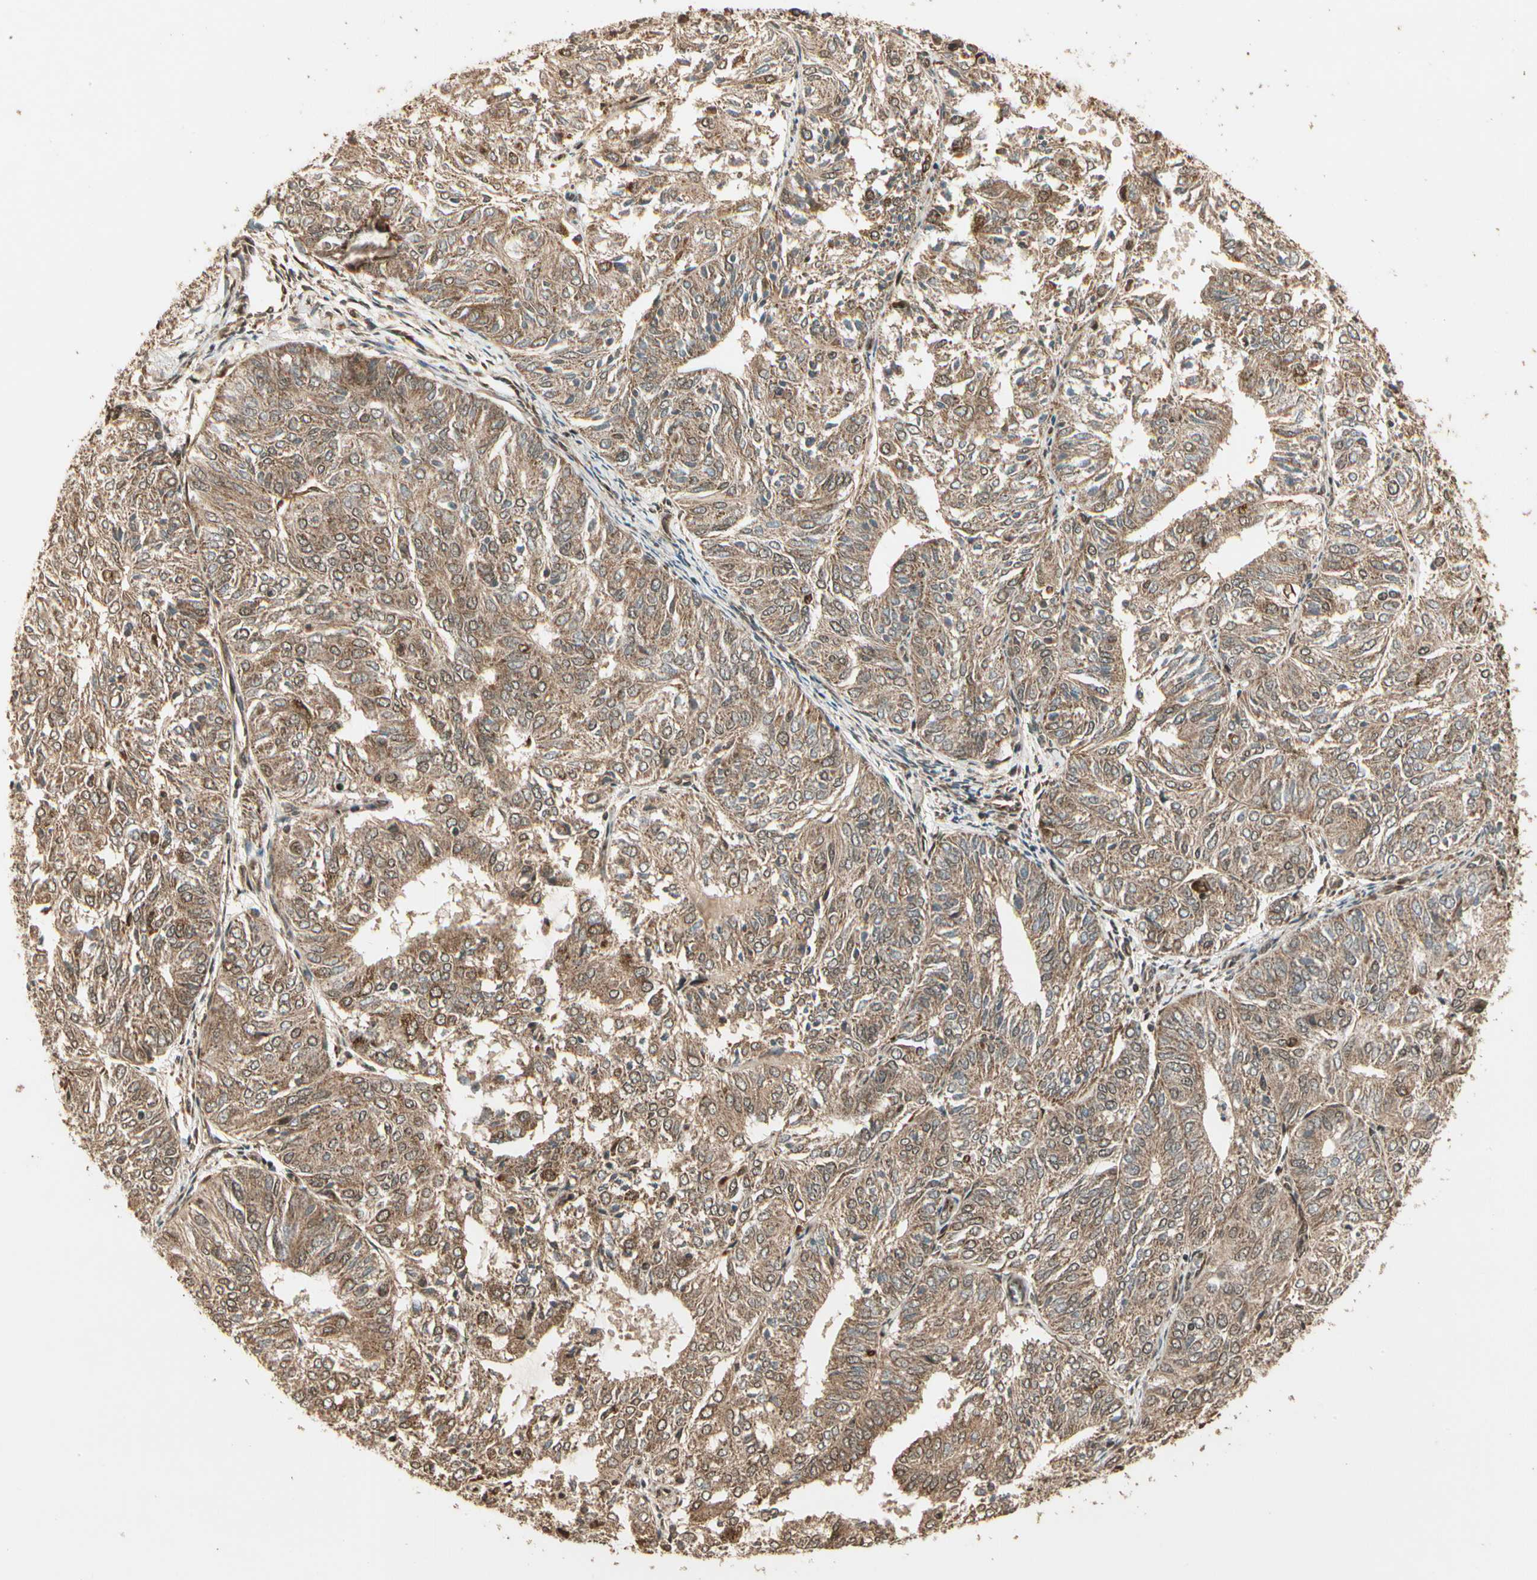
{"staining": {"intensity": "moderate", "quantity": ">75%", "location": "cytoplasmic/membranous"}, "tissue": "endometrial cancer", "cell_type": "Tumor cells", "image_type": "cancer", "snomed": [{"axis": "morphology", "description": "Adenocarcinoma, NOS"}, {"axis": "topography", "description": "Uterus"}], "caption": "Immunohistochemistry (IHC) image of neoplastic tissue: endometrial cancer (adenocarcinoma) stained using immunohistochemistry (IHC) displays medium levels of moderate protein expression localized specifically in the cytoplasmic/membranous of tumor cells, appearing as a cytoplasmic/membranous brown color.", "gene": "GLUL", "patient": {"sex": "female", "age": 60}}